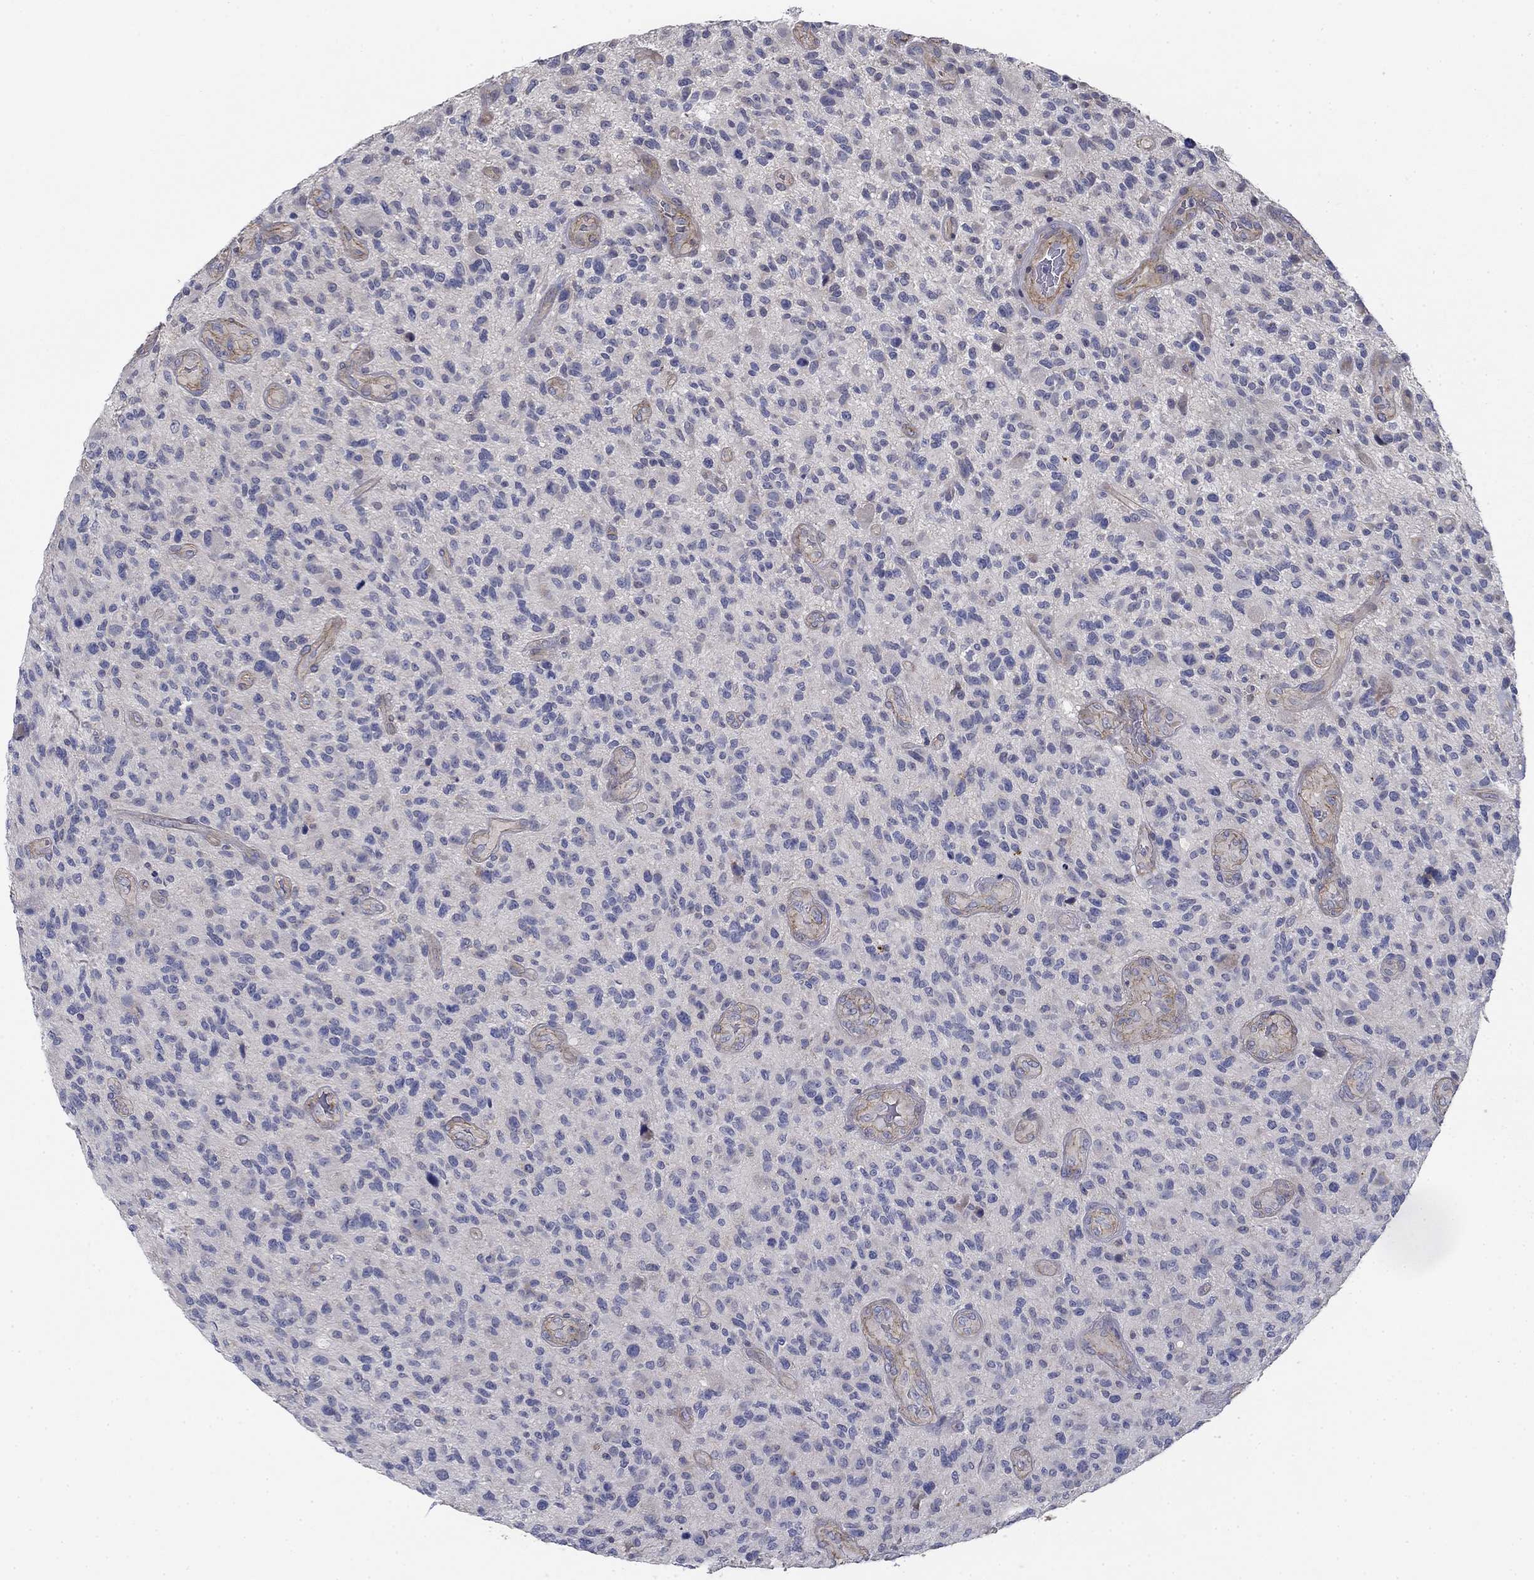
{"staining": {"intensity": "negative", "quantity": "none", "location": "none"}, "tissue": "glioma", "cell_type": "Tumor cells", "image_type": "cancer", "snomed": [{"axis": "morphology", "description": "Glioma, malignant, High grade"}, {"axis": "topography", "description": "Brain"}], "caption": "Human glioma stained for a protein using immunohistochemistry demonstrates no staining in tumor cells.", "gene": "GRK7", "patient": {"sex": "male", "age": 47}}